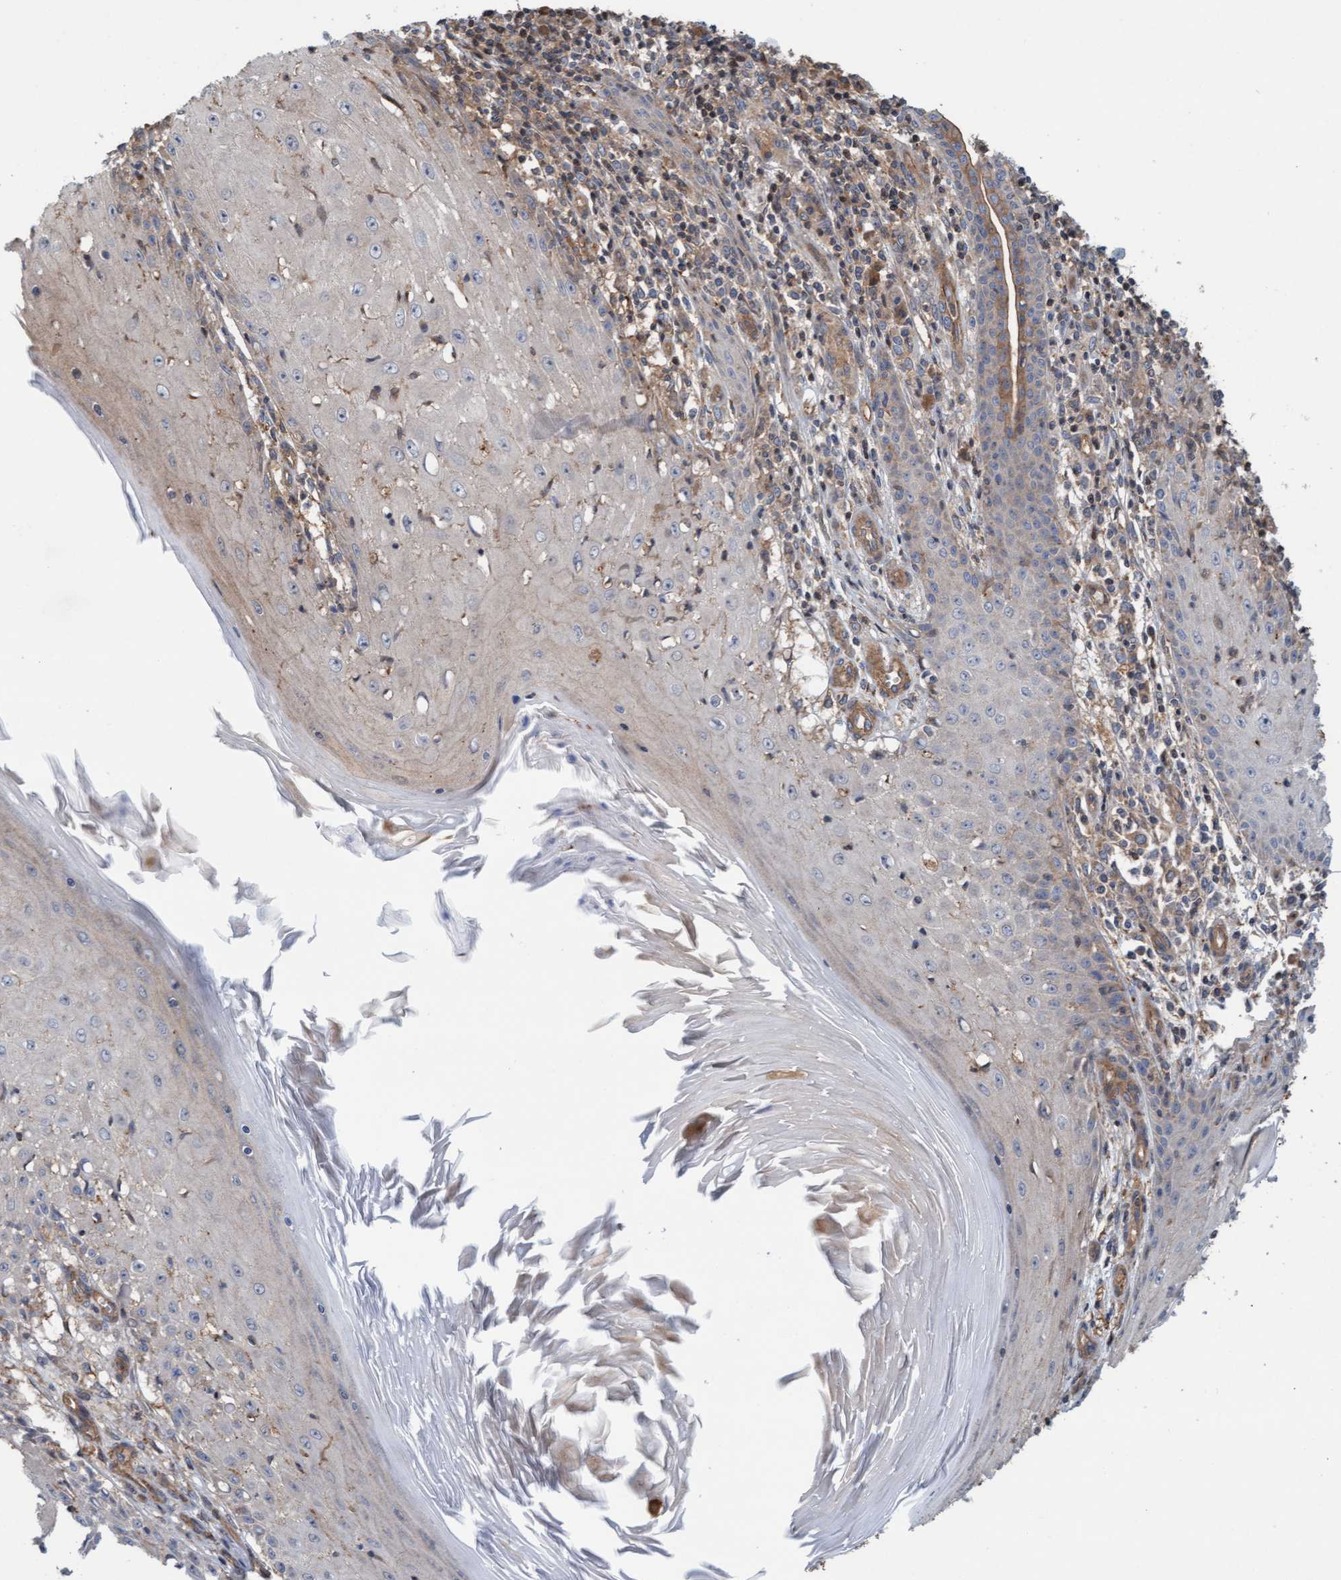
{"staining": {"intensity": "negative", "quantity": "none", "location": "none"}, "tissue": "skin cancer", "cell_type": "Tumor cells", "image_type": "cancer", "snomed": [{"axis": "morphology", "description": "Squamous cell carcinoma, NOS"}, {"axis": "topography", "description": "Skin"}], "caption": "The IHC photomicrograph has no significant staining in tumor cells of skin cancer tissue.", "gene": "ERAL1", "patient": {"sex": "female", "age": 73}}